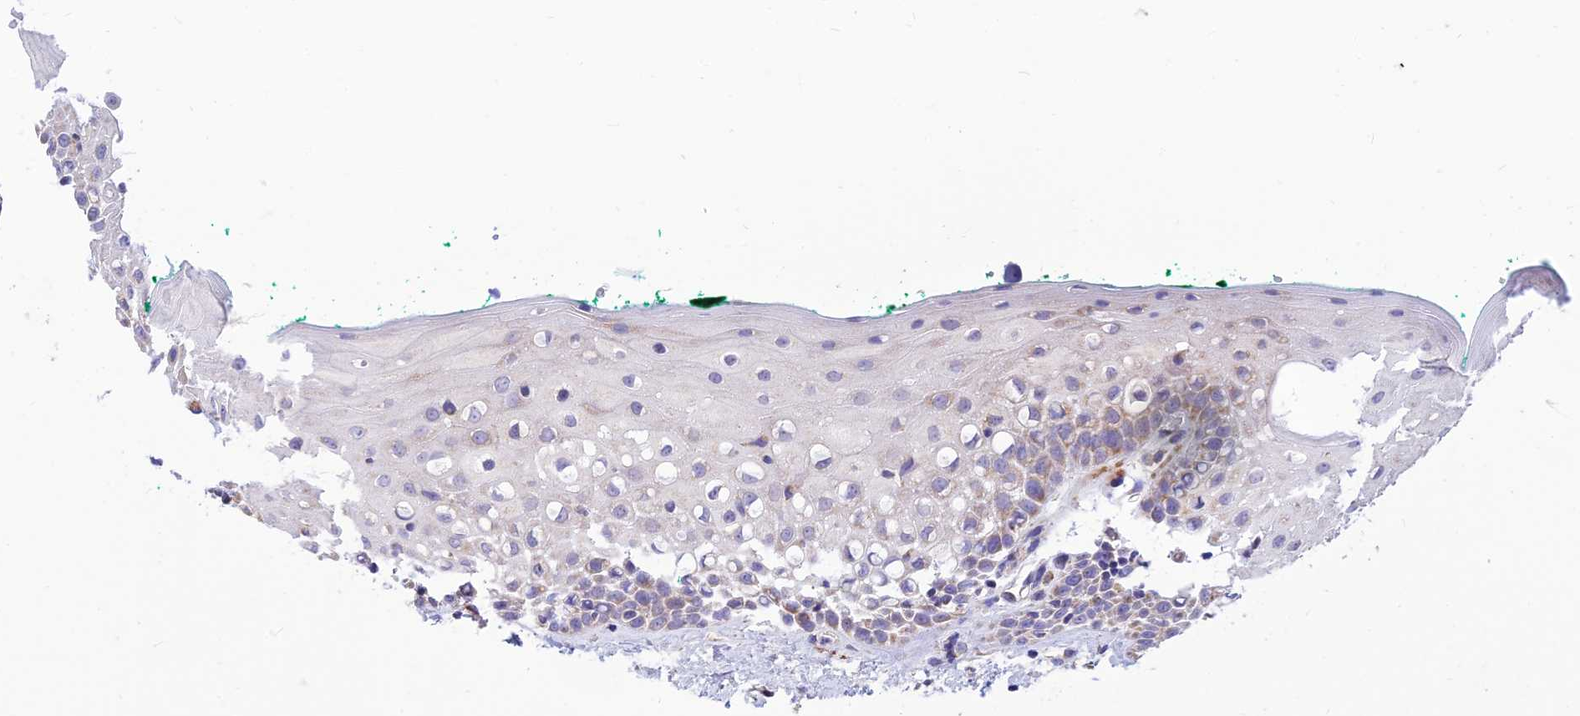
{"staining": {"intensity": "weak", "quantity": "<25%", "location": "cytoplasmic/membranous"}, "tissue": "oral mucosa", "cell_type": "Squamous epithelial cells", "image_type": "normal", "snomed": [{"axis": "morphology", "description": "Normal tissue, NOS"}, {"axis": "topography", "description": "Oral tissue"}], "caption": "Immunohistochemistry histopathology image of benign oral mucosa: oral mucosa stained with DAB exhibits no significant protein positivity in squamous epithelial cells.", "gene": "FAM186B", "patient": {"sex": "female", "age": 70}}